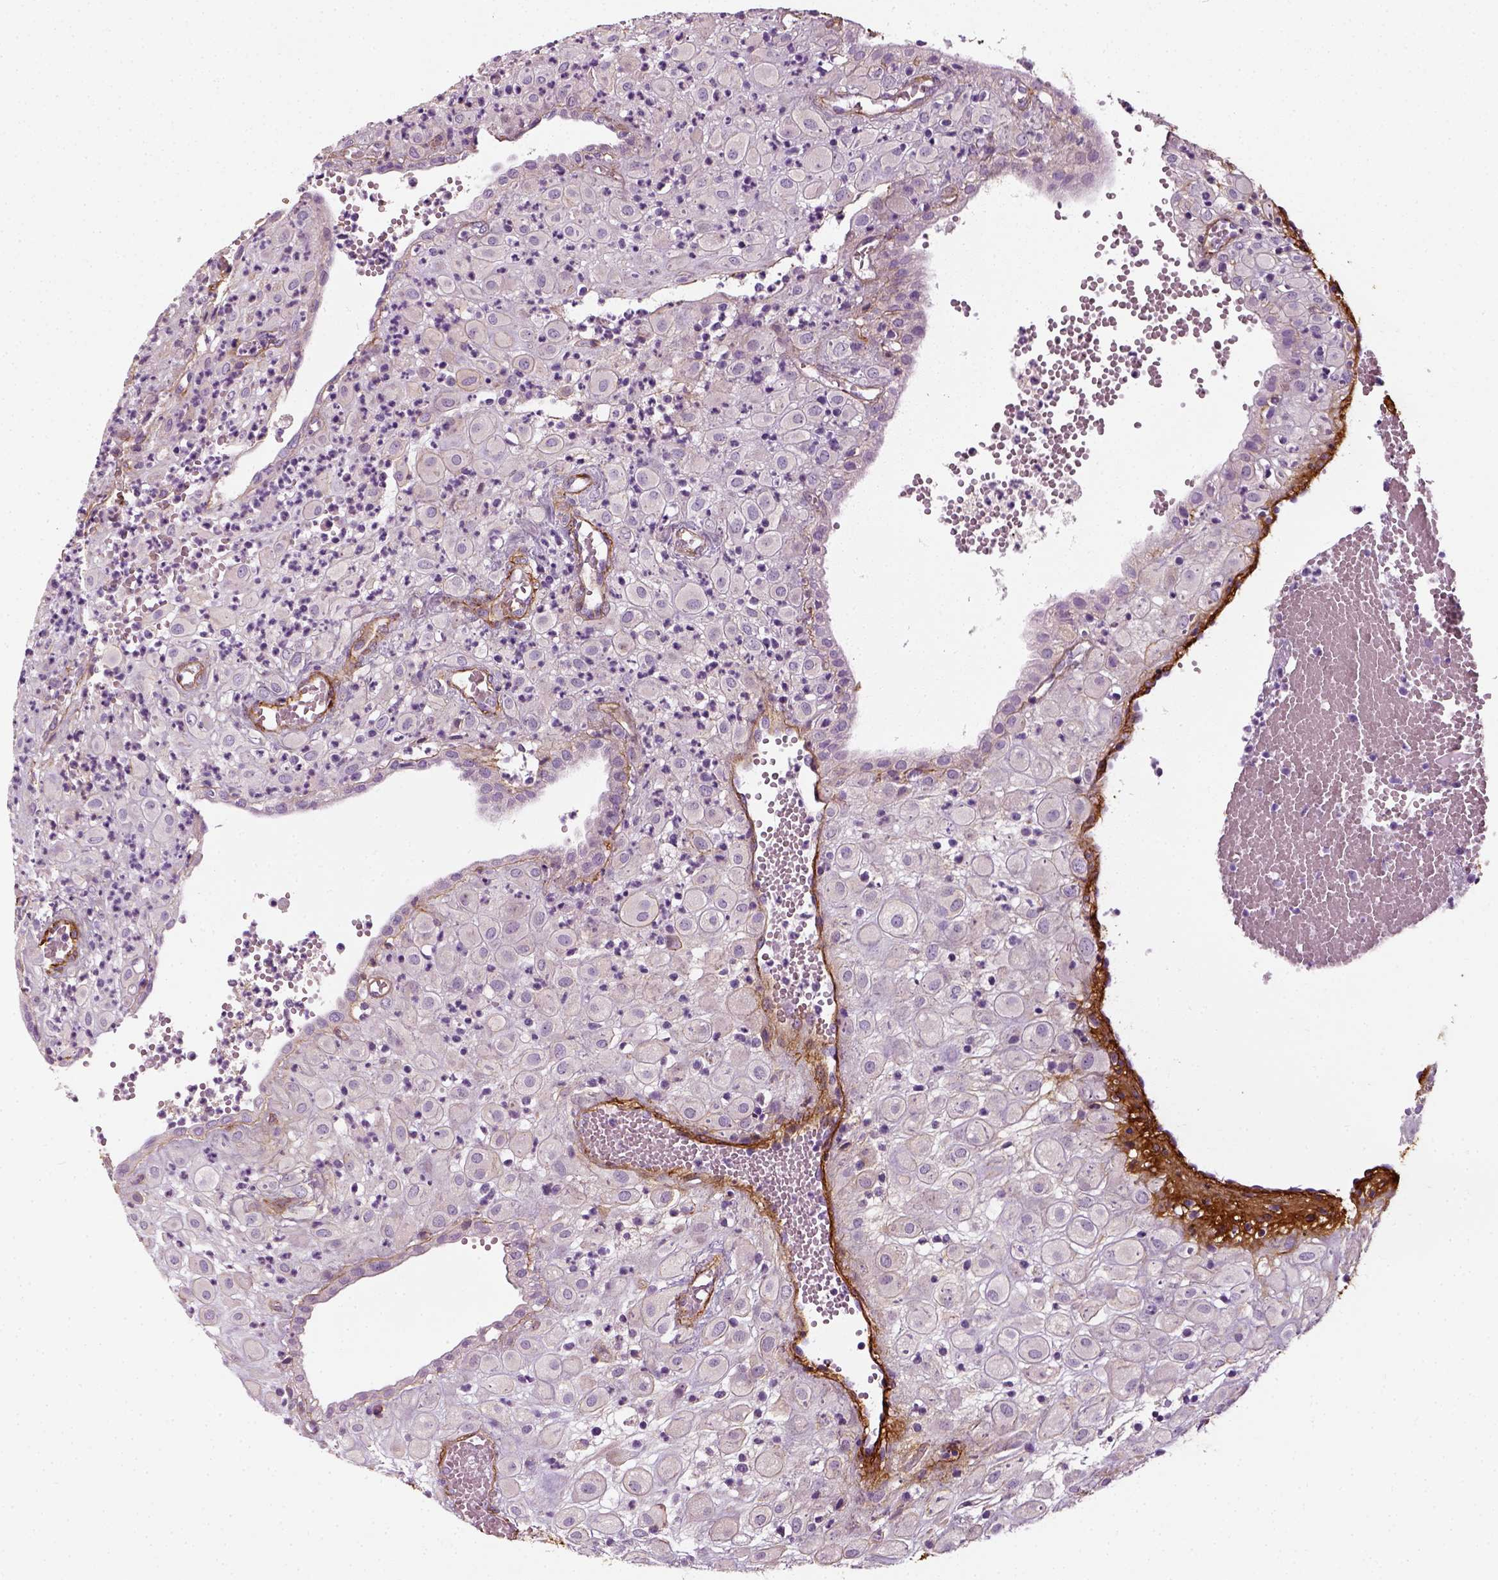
{"staining": {"intensity": "negative", "quantity": "none", "location": "none"}, "tissue": "placenta", "cell_type": "Decidual cells", "image_type": "normal", "snomed": [{"axis": "morphology", "description": "Normal tissue, NOS"}, {"axis": "topography", "description": "Placenta"}], "caption": "Protein analysis of benign placenta shows no significant staining in decidual cells.", "gene": "COL6A2", "patient": {"sex": "female", "age": 24}}